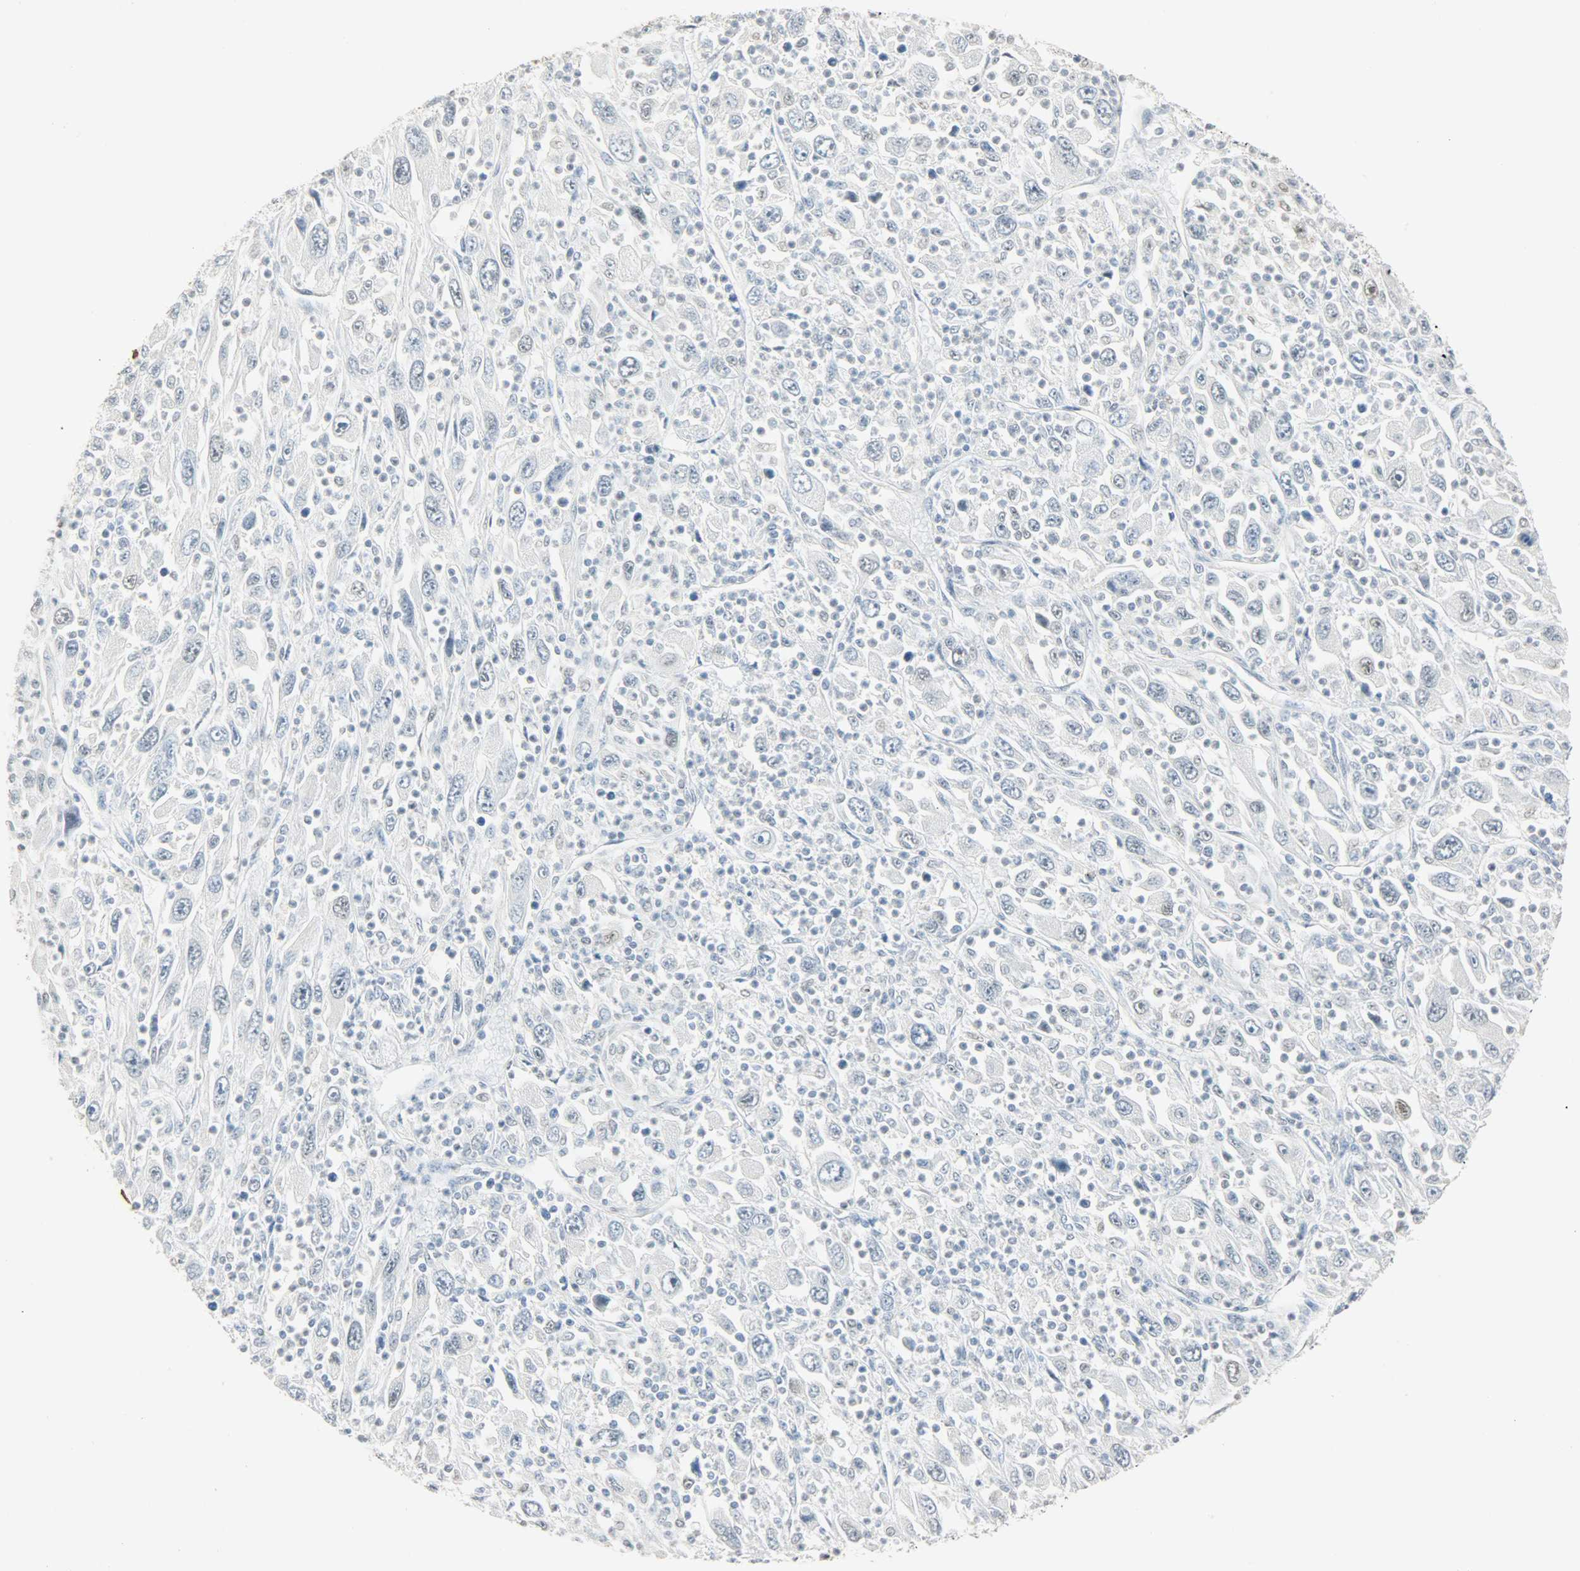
{"staining": {"intensity": "negative", "quantity": "none", "location": "none"}, "tissue": "melanoma", "cell_type": "Tumor cells", "image_type": "cancer", "snomed": [{"axis": "morphology", "description": "Malignant melanoma, Metastatic site"}, {"axis": "topography", "description": "Skin"}], "caption": "Photomicrograph shows no significant protein positivity in tumor cells of melanoma.", "gene": "PPARG", "patient": {"sex": "female", "age": 56}}